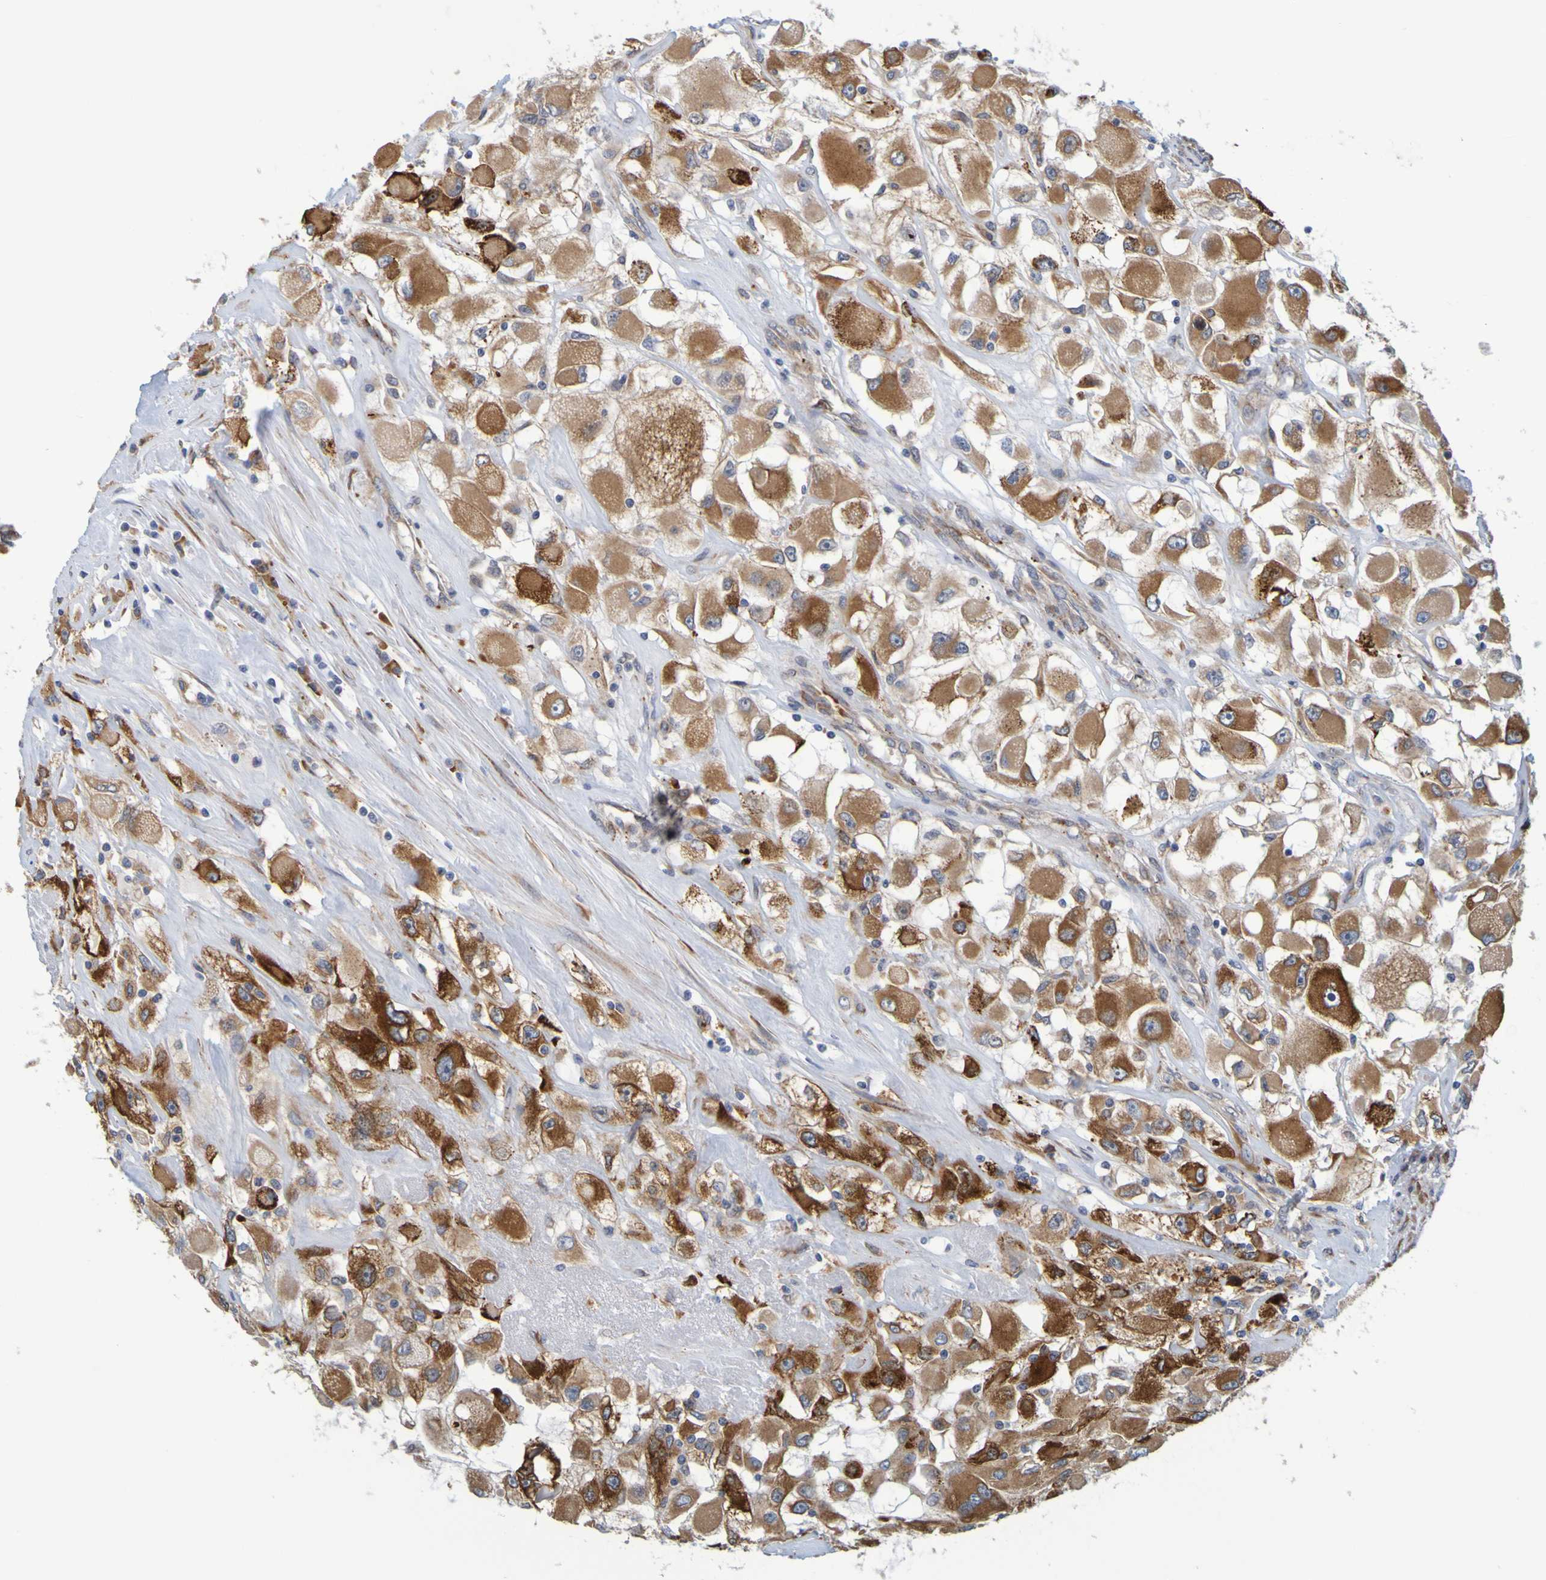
{"staining": {"intensity": "strong", "quantity": ">75%", "location": "cytoplasmic/membranous"}, "tissue": "renal cancer", "cell_type": "Tumor cells", "image_type": "cancer", "snomed": [{"axis": "morphology", "description": "Adenocarcinoma, NOS"}, {"axis": "topography", "description": "Kidney"}], "caption": "Strong cytoplasmic/membranous positivity for a protein is identified in approximately >75% of tumor cells of renal cancer (adenocarcinoma) using immunohistochemistry.", "gene": "SIL1", "patient": {"sex": "female", "age": 52}}